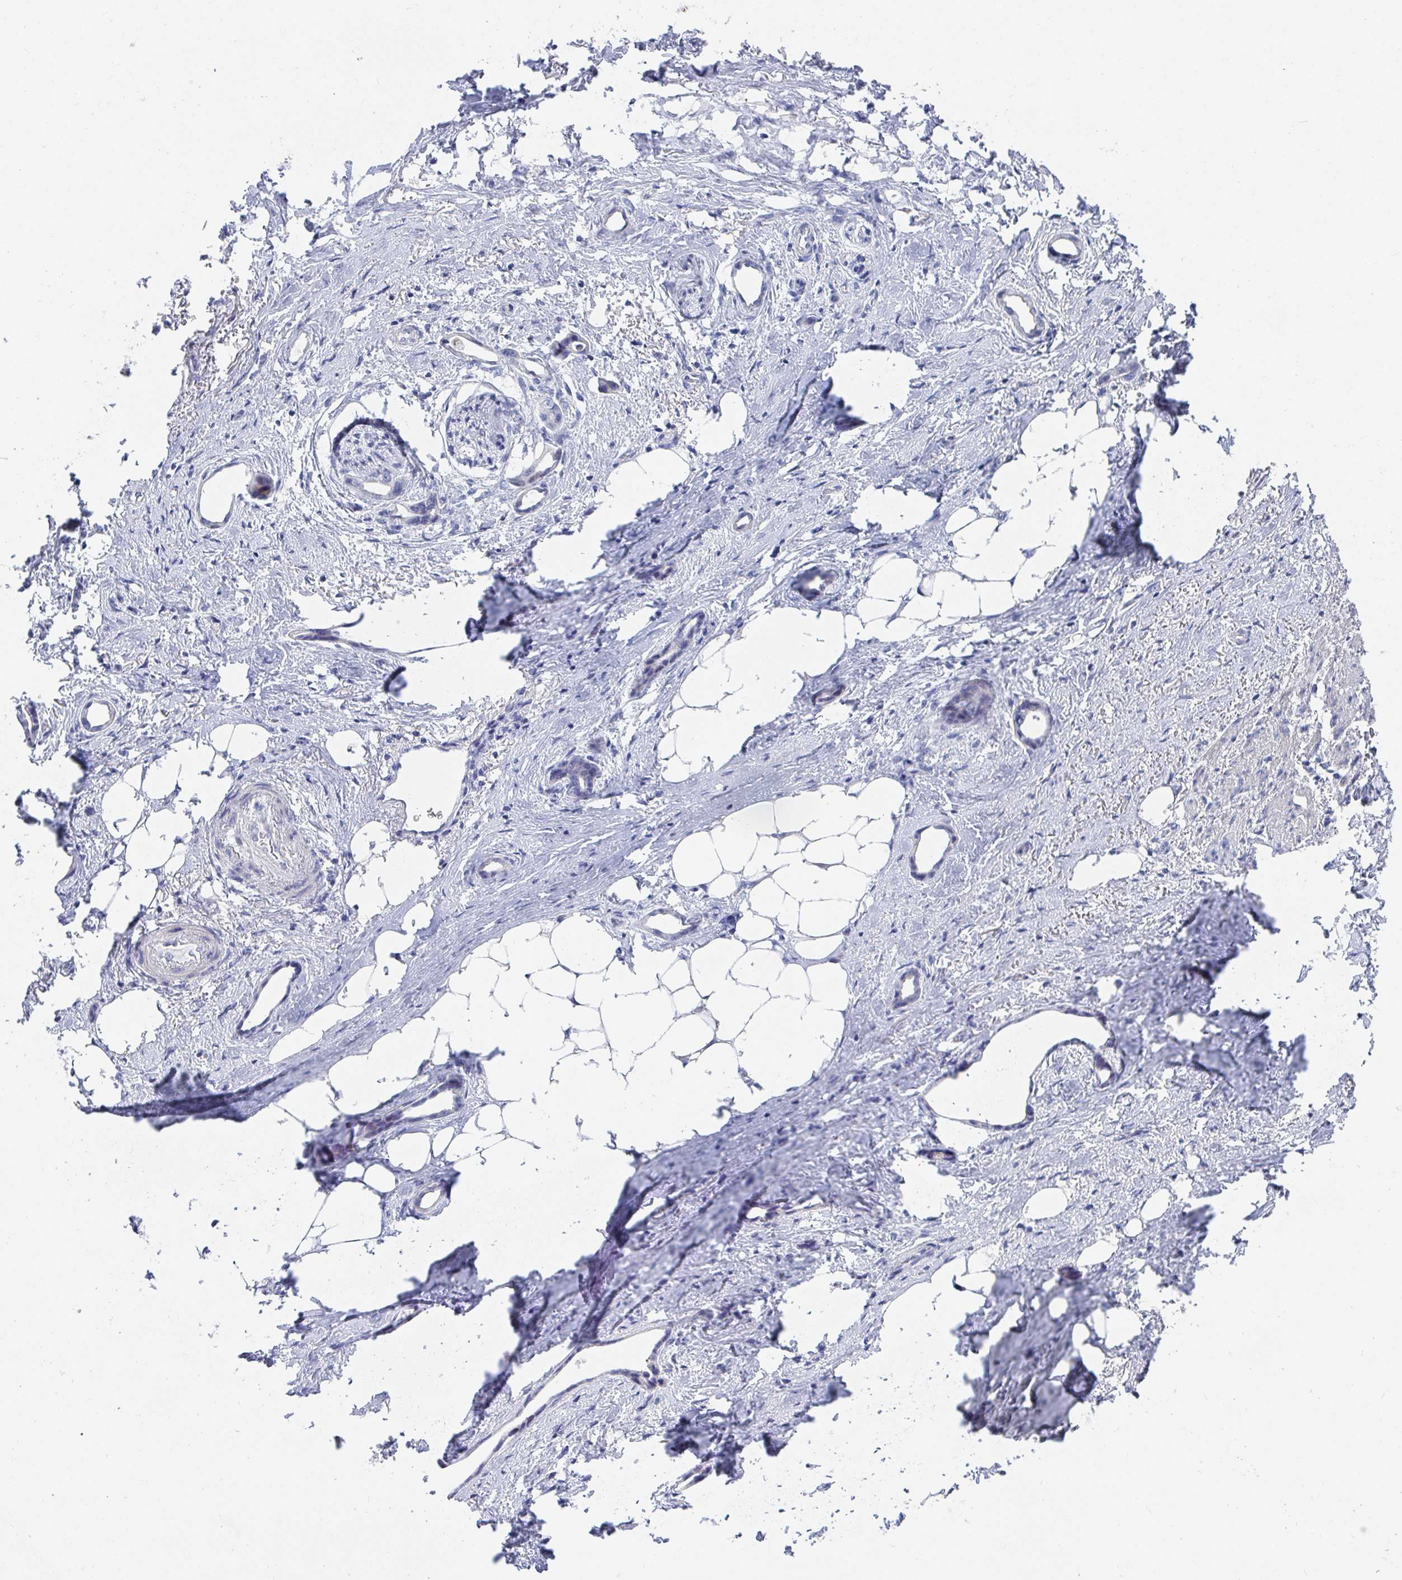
{"staining": {"intensity": "negative", "quantity": "none", "location": "none"}, "tissue": "stomach cancer", "cell_type": "Tumor cells", "image_type": "cancer", "snomed": [{"axis": "morphology", "description": "Adenocarcinoma, NOS"}, {"axis": "topography", "description": "Stomach, upper"}], "caption": "Tumor cells show no significant protein staining in stomach cancer.", "gene": "ATP5F1C", "patient": {"sex": "male", "age": 62}}